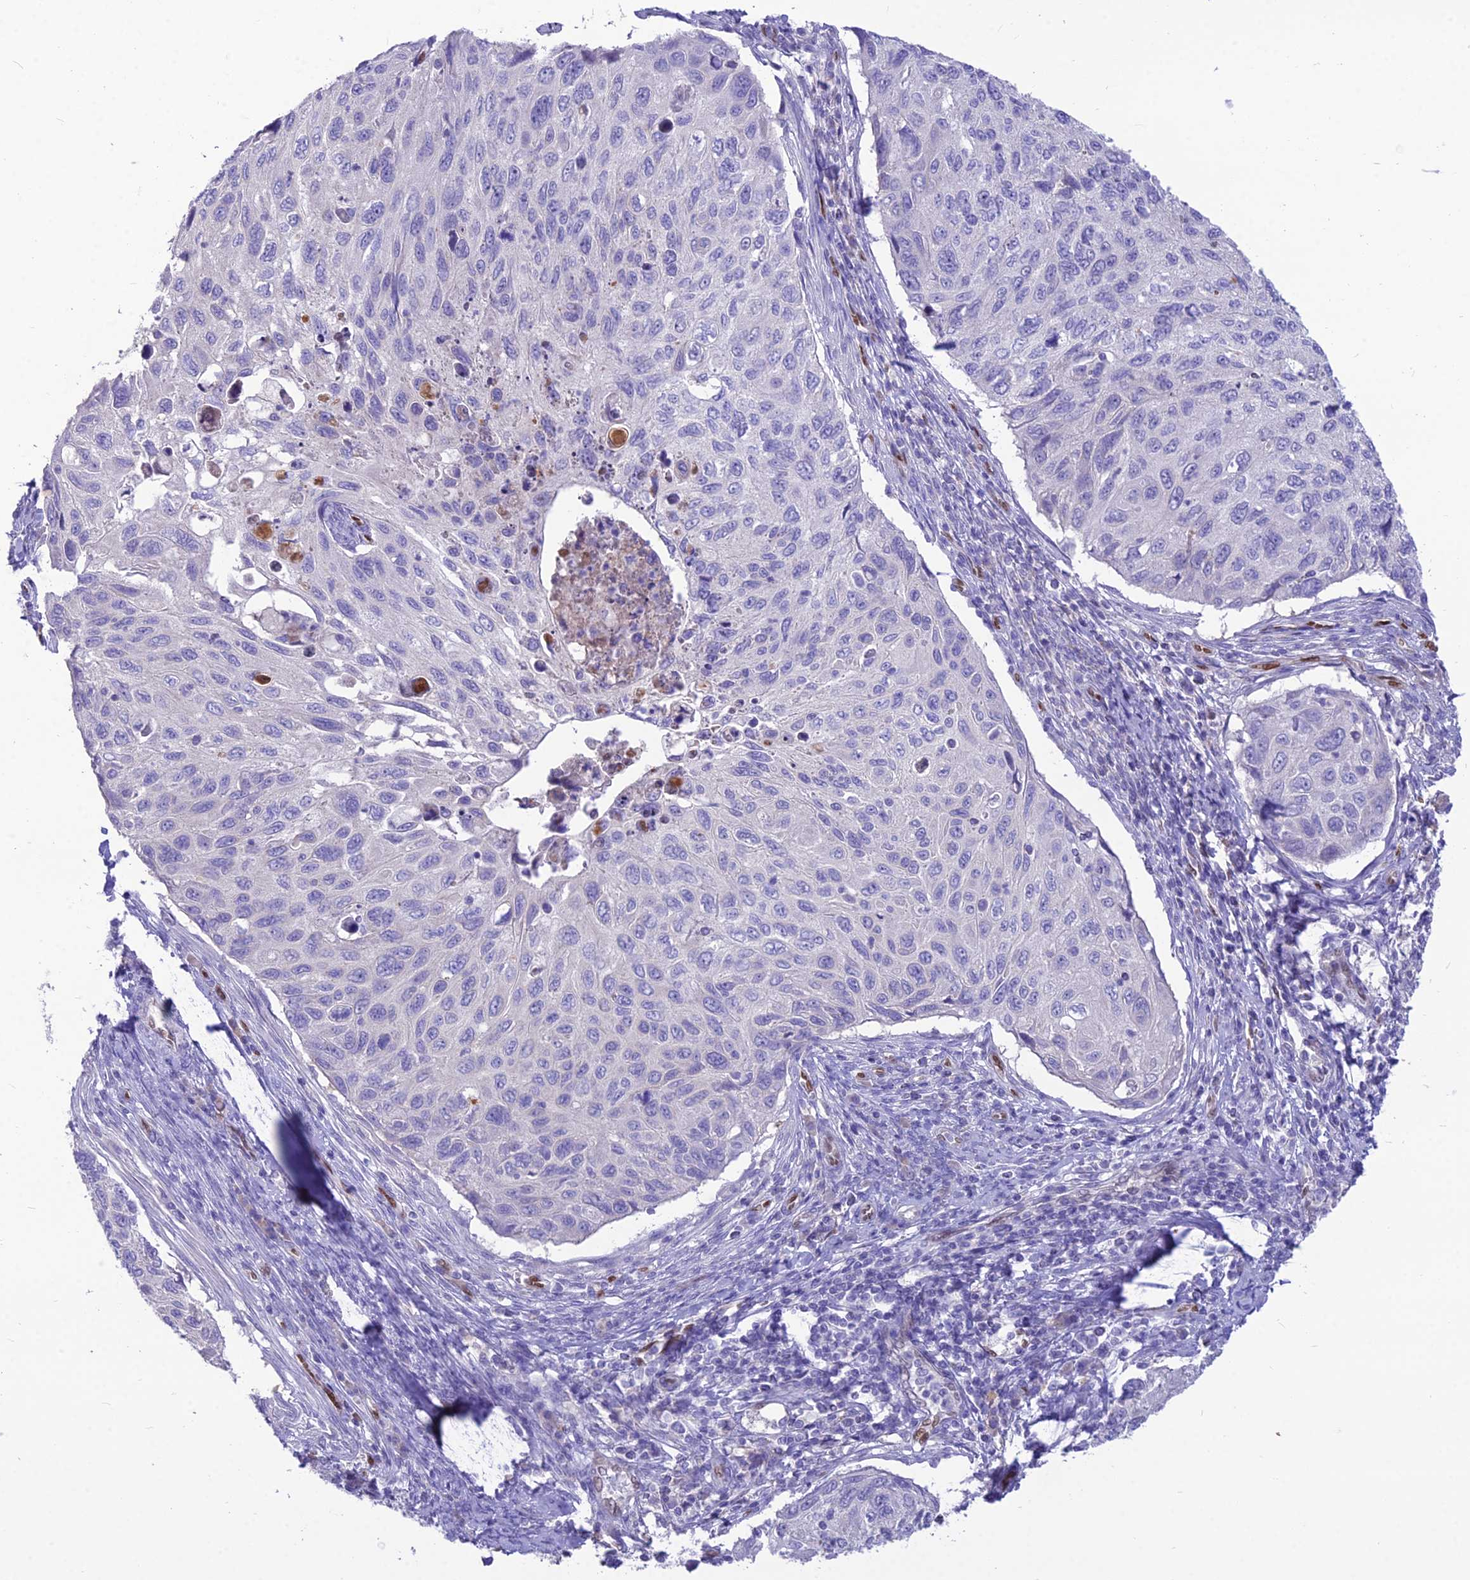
{"staining": {"intensity": "negative", "quantity": "none", "location": "none"}, "tissue": "cervical cancer", "cell_type": "Tumor cells", "image_type": "cancer", "snomed": [{"axis": "morphology", "description": "Squamous cell carcinoma, NOS"}, {"axis": "topography", "description": "Cervix"}], "caption": "Immunohistochemical staining of cervical cancer (squamous cell carcinoma) demonstrates no significant positivity in tumor cells.", "gene": "NOVA2", "patient": {"sex": "female", "age": 70}}